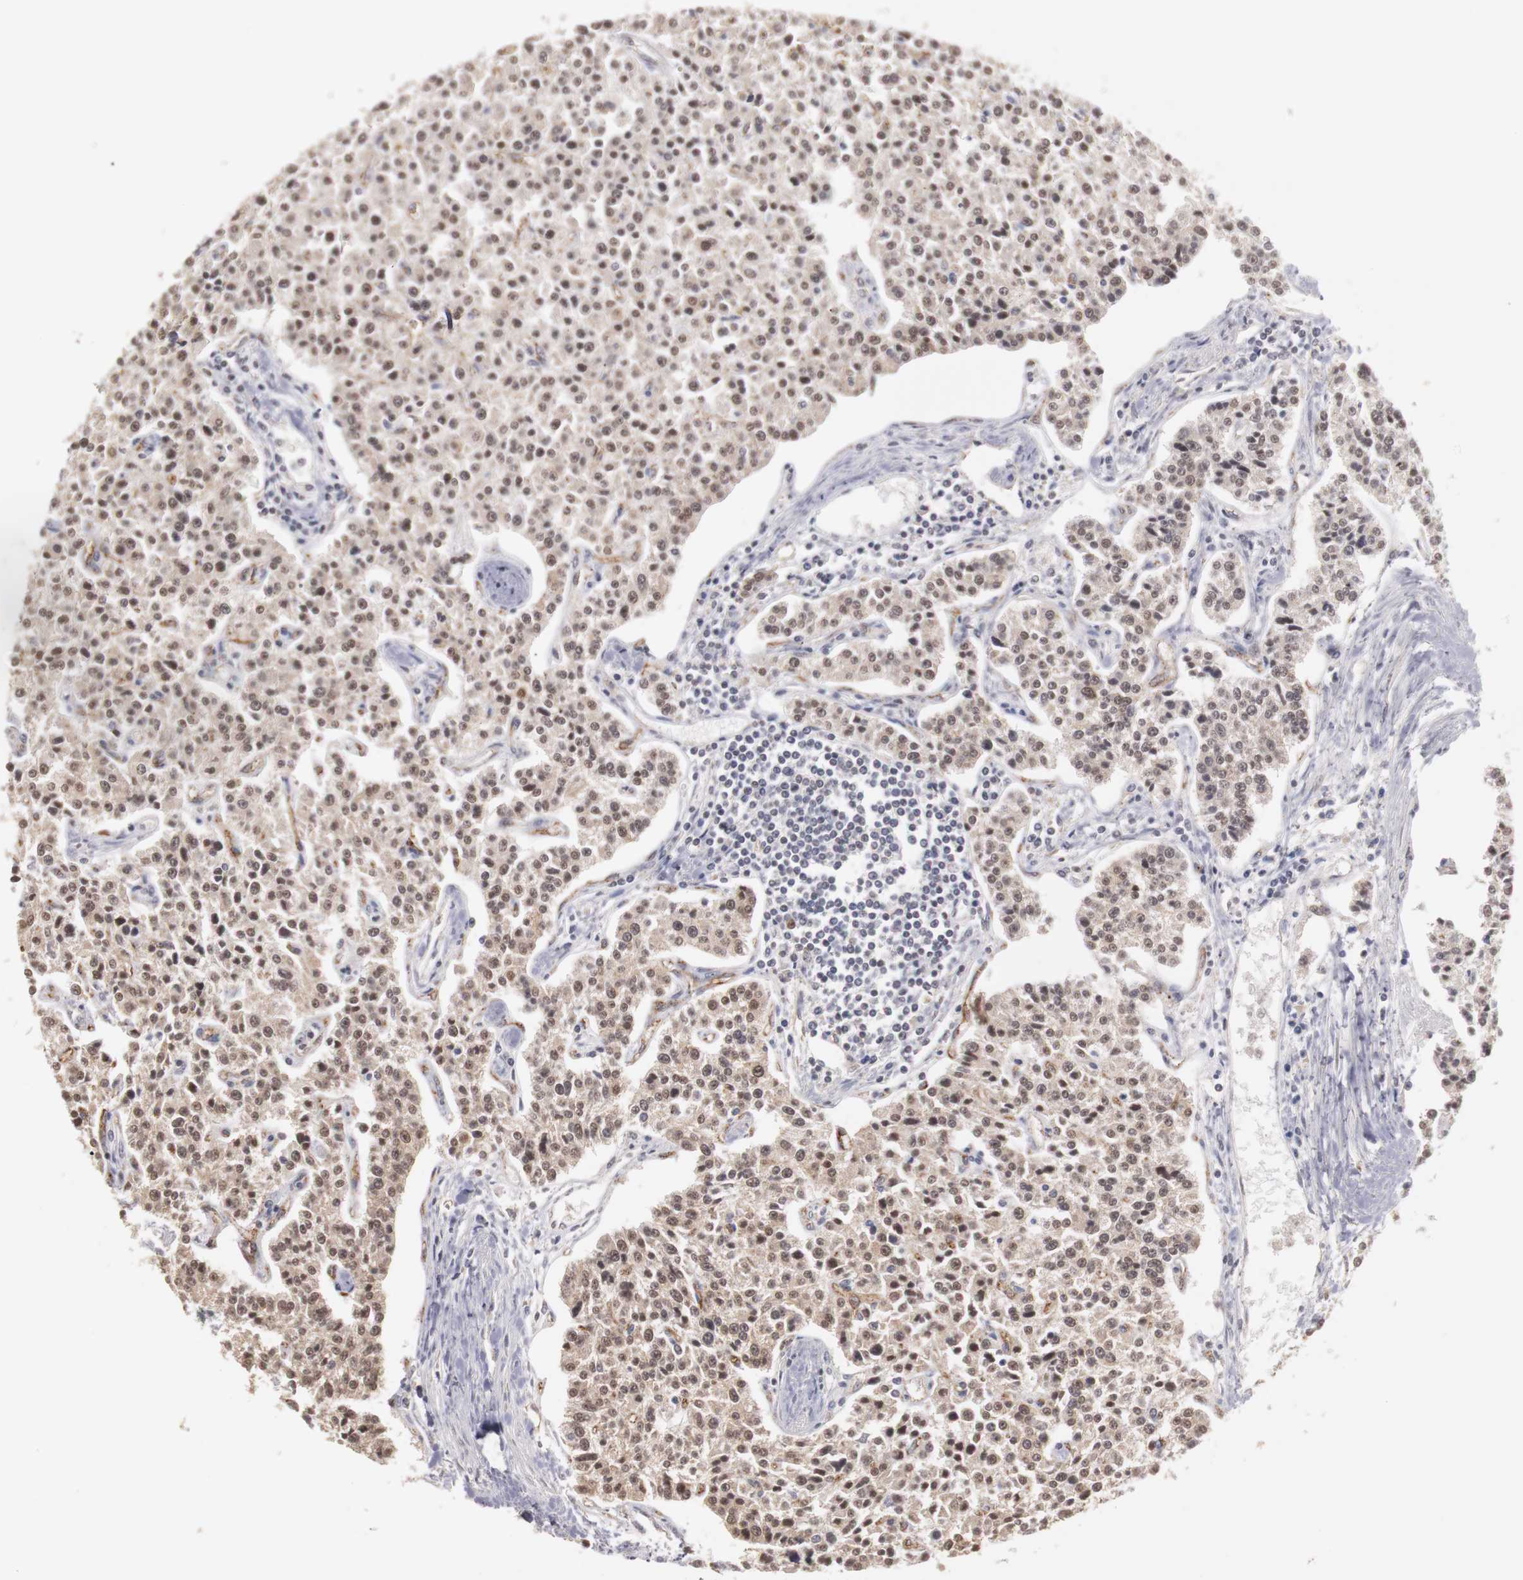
{"staining": {"intensity": "moderate", "quantity": ">75%", "location": "cytoplasmic/membranous,nuclear"}, "tissue": "carcinoid", "cell_type": "Tumor cells", "image_type": "cancer", "snomed": [{"axis": "morphology", "description": "Carcinoid, malignant, NOS"}, {"axis": "topography", "description": "Stomach"}], "caption": "This is an image of immunohistochemistry staining of carcinoid, which shows moderate positivity in the cytoplasmic/membranous and nuclear of tumor cells.", "gene": "PLEKHA1", "patient": {"sex": "female", "age": 76}}